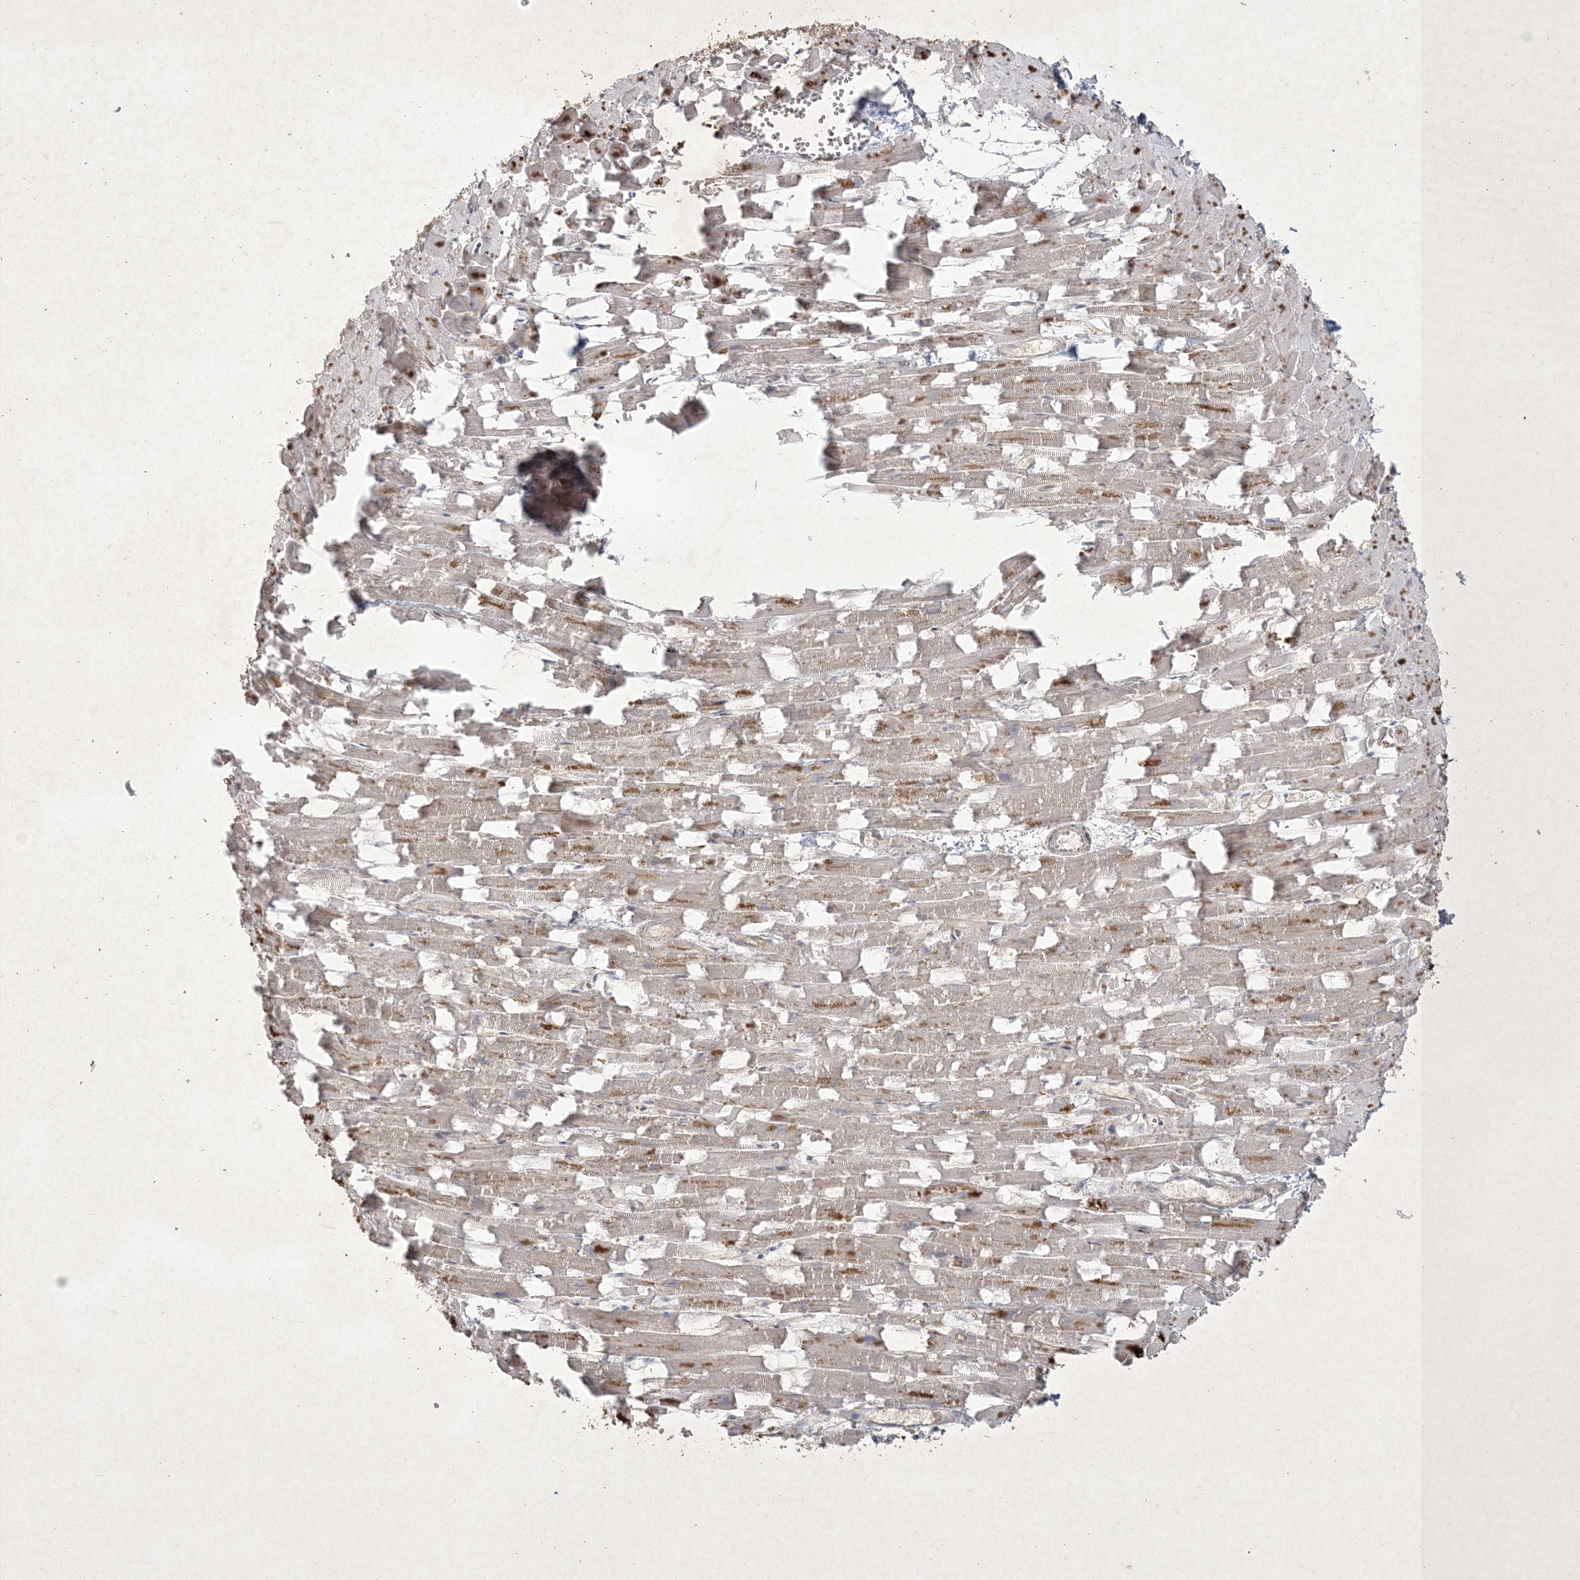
{"staining": {"intensity": "weak", "quantity": ">75%", "location": "cytoplasmic/membranous"}, "tissue": "heart muscle", "cell_type": "Cardiomyocytes", "image_type": "normal", "snomed": [{"axis": "morphology", "description": "Normal tissue, NOS"}, {"axis": "topography", "description": "Heart"}], "caption": "Cardiomyocytes reveal low levels of weak cytoplasmic/membranous positivity in about >75% of cells in normal heart muscle.", "gene": "NRBP2", "patient": {"sex": "female", "age": 64}}